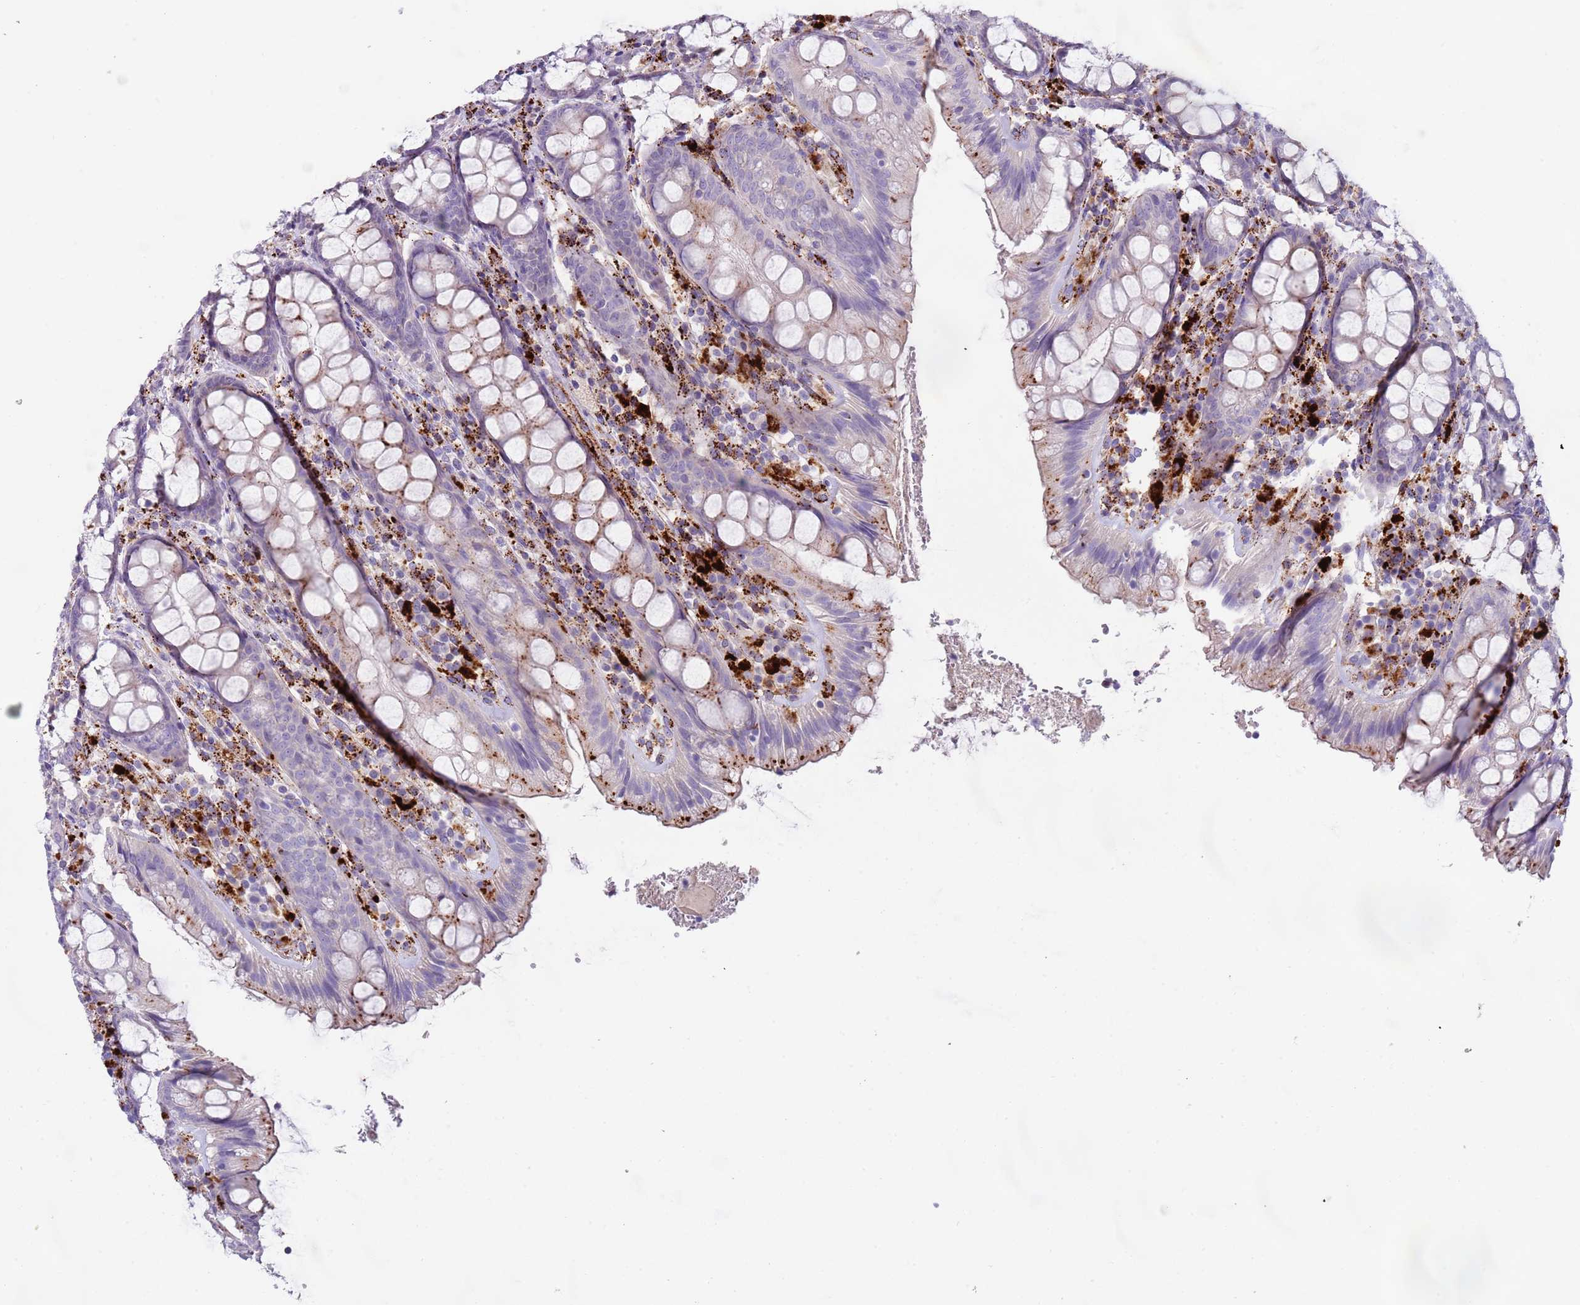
{"staining": {"intensity": "strong", "quantity": "<25%", "location": "cytoplasmic/membranous"}, "tissue": "rectum", "cell_type": "Glandular cells", "image_type": "normal", "snomed": [{"axis": "morphology", "description": "Normal tissue, NOS"}, {"axis": "topography", "description": "Rectum"}], "caption": "A histopathology image of human rectum stained for a protein reveals strong cytoplasmic/membranous brown staining in glandular cells.", "gene": "LRRN3", "patient": {"sex": "male", "age": 83}}